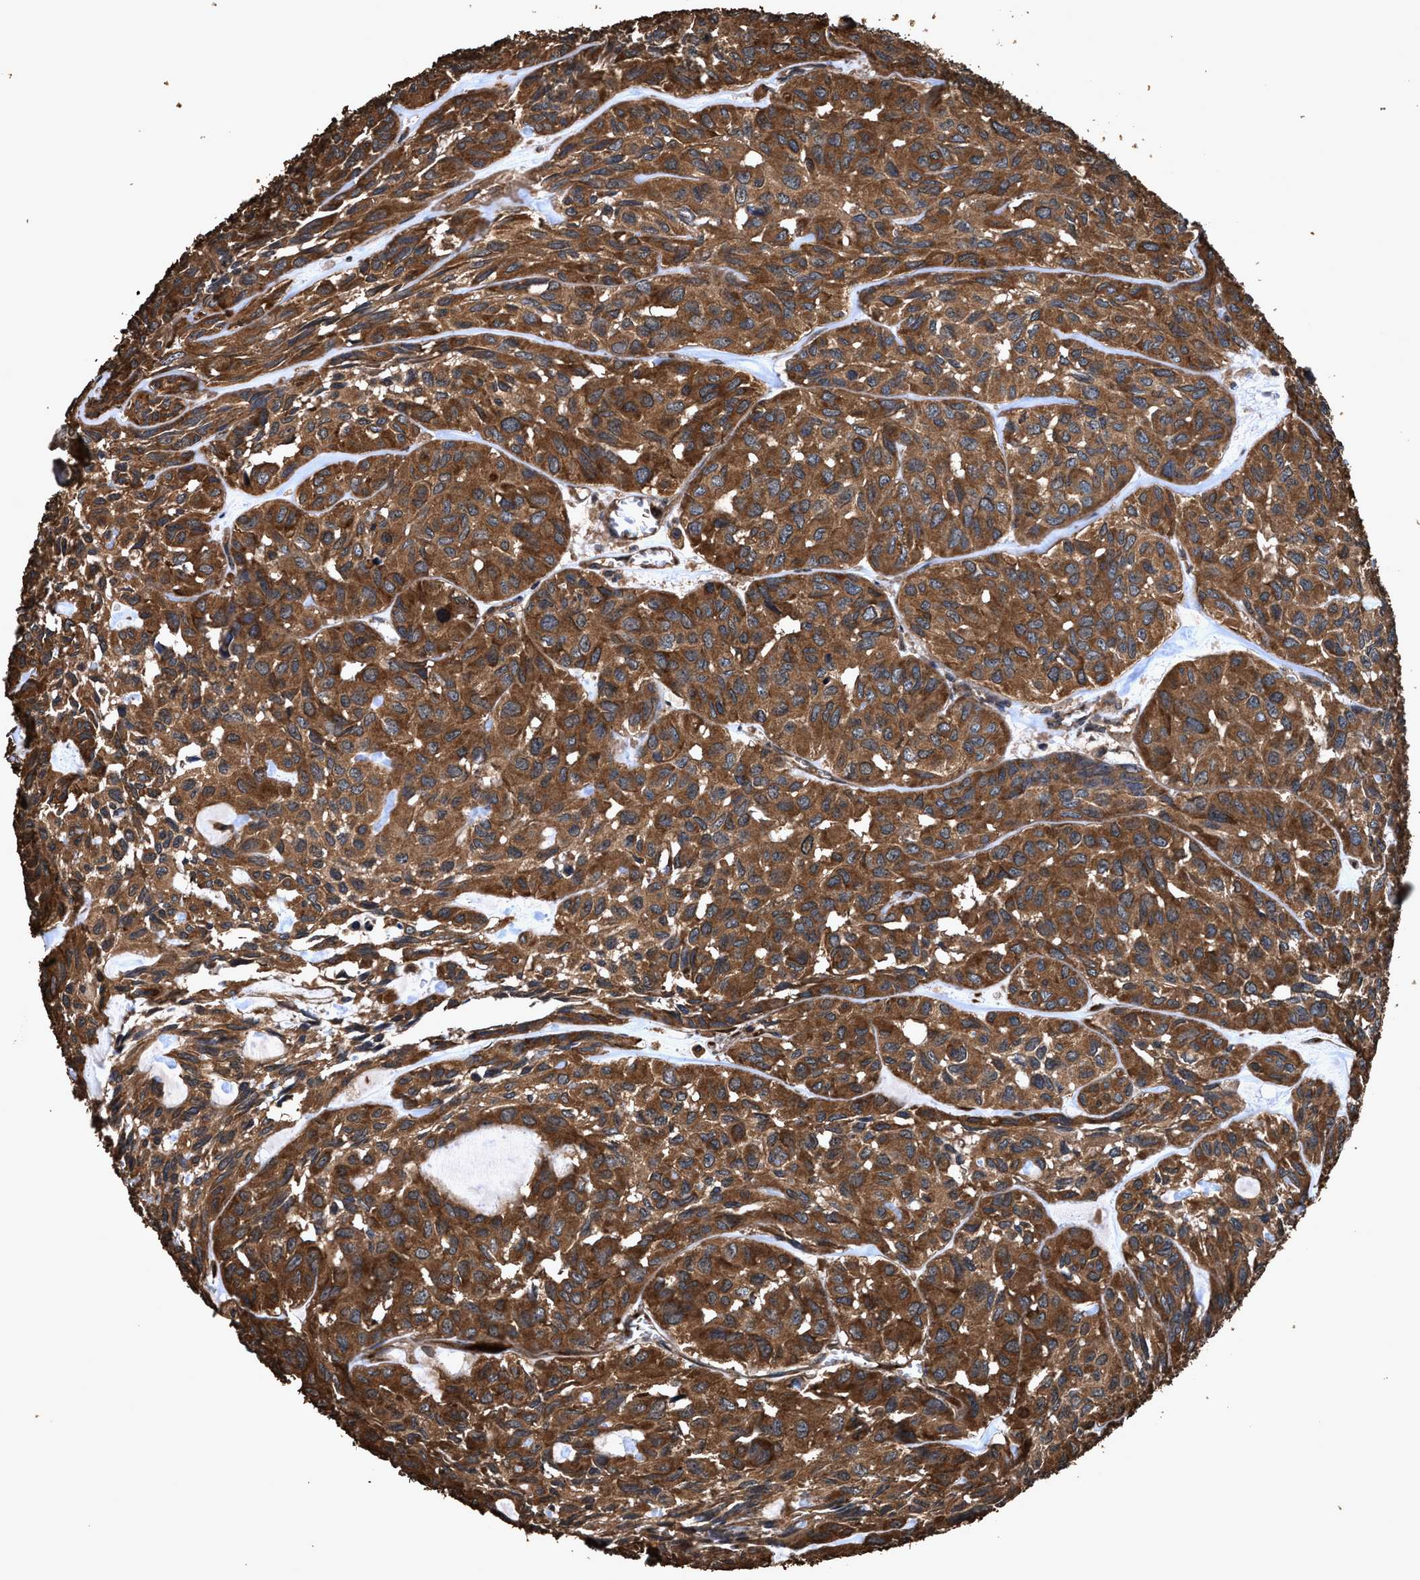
{"staining": {"intensity": "strong", "quantity": ">75%", "location": "cytoplasmic/membranous"}, "tissue": "head and neck cancer", "cell_type": "Tumor cells", "image_type": "cancer", "snomed": [{"axis": "morphology", "description": "Adenocarcinoma, NOS"}, {"axis": "topography", "description": "Salivary gland, NOS"}, {"axis": "topography", "description": "Head-Neck"}], "caption": "Protein staining of head and neck adenocarcinoma tissue shows strong cytoplasmic/membranous staining in about >75% of tumor cells.", "gene": "ZMYND19", "patient": {"sex": "female", "age": 76}}